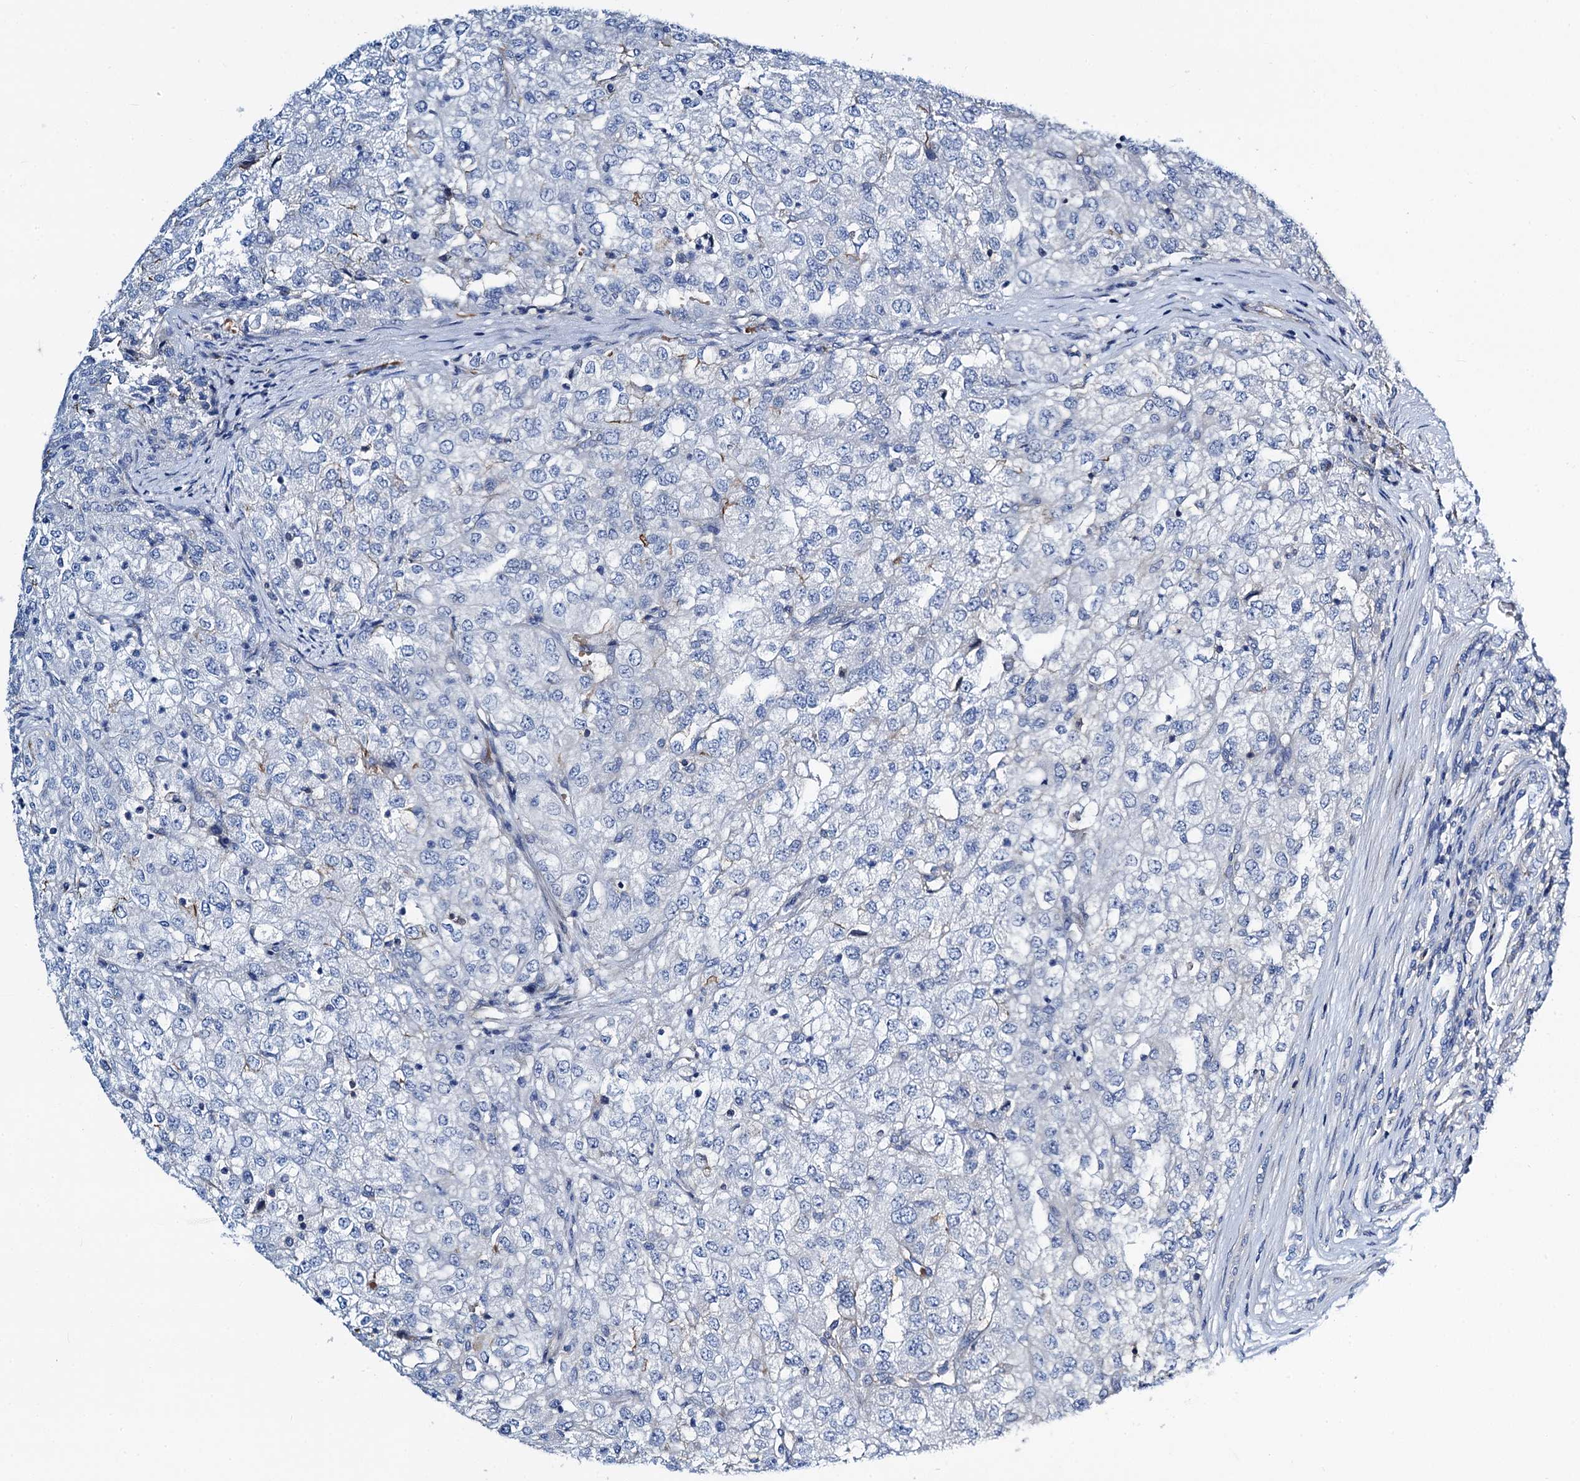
{"staining": {"intensity": "negative", "quantity": "none", "location": "none"}, "tissue": "renal cancer", "cell_type": "Tumor cells", "image_type": "cancer", "snomed": [{"axis": "morphology", "description": "Adenocarcinoma, NOS"}, {"axis": "topography", "description": "Kidney"}], "caption": "Immunohistochemistry photomicrograph of neoplastic tissue: renal cancer (adenocarcinoma) stained with DAB (3,3'-diaminobenzidine) displays no significant protein expression in tumor cells.", "gene": "GCOM1", "patient": {"sex": "female", "age": 54}}